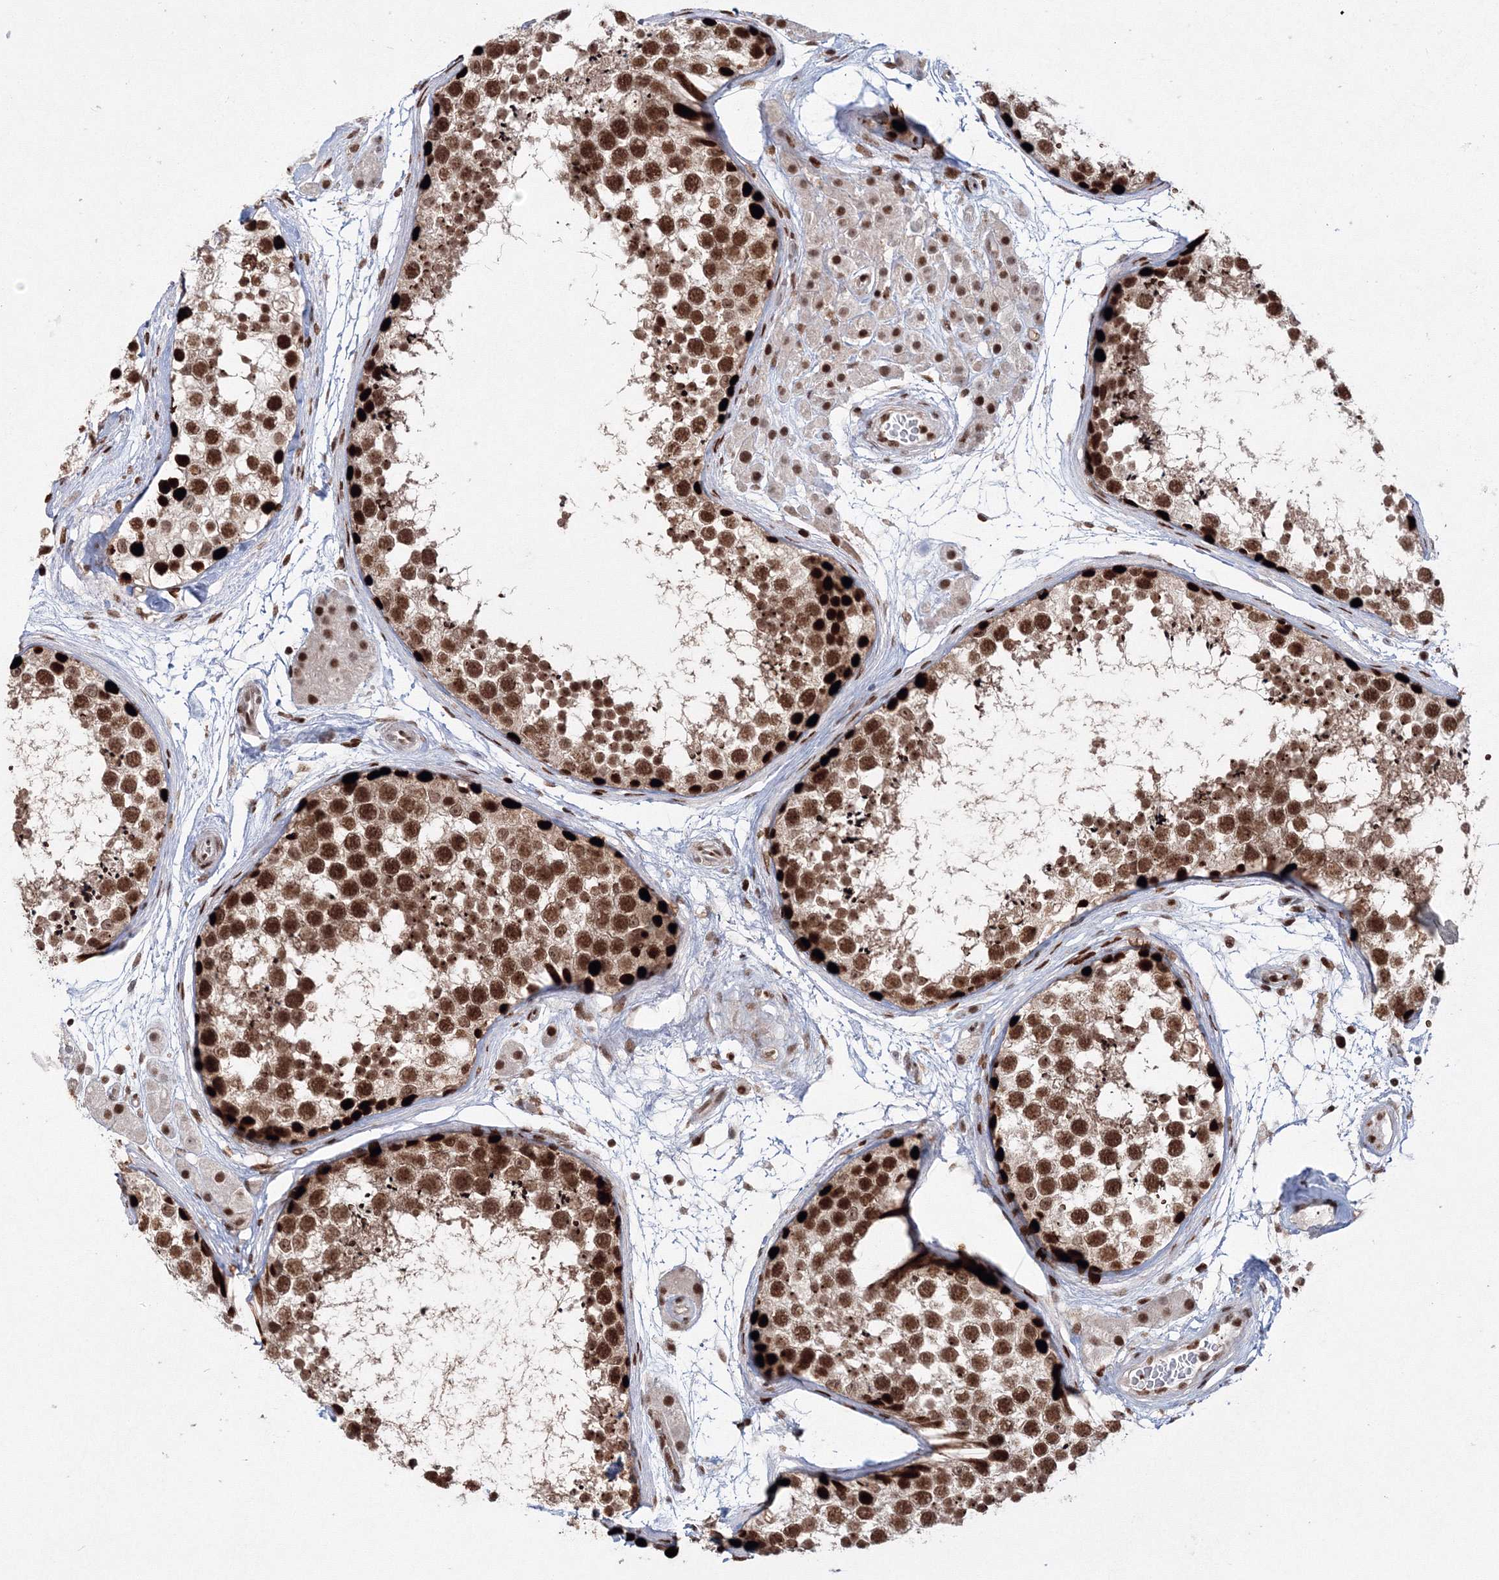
{"staining": {"intensity": "strong", "quantity": ">75%", "location": "nuclear"}, "tissue": "testis", "cell_type": "Cells in seminiferous ducts", "image_type": "normal", "snomed": [{"axis": "morphology", "description": "Normal tissue, NOS"}, {"axis": "topography", "description": "Testis"}], "caption": "Approximately >75% of cells in seminiferous ducts in benign human testis exhibit strong nuclear protein positivity as visualized by brown immunohistochemical staining.", "gene": "LIG1", "patient": {"sex": "male", "age": 56}}